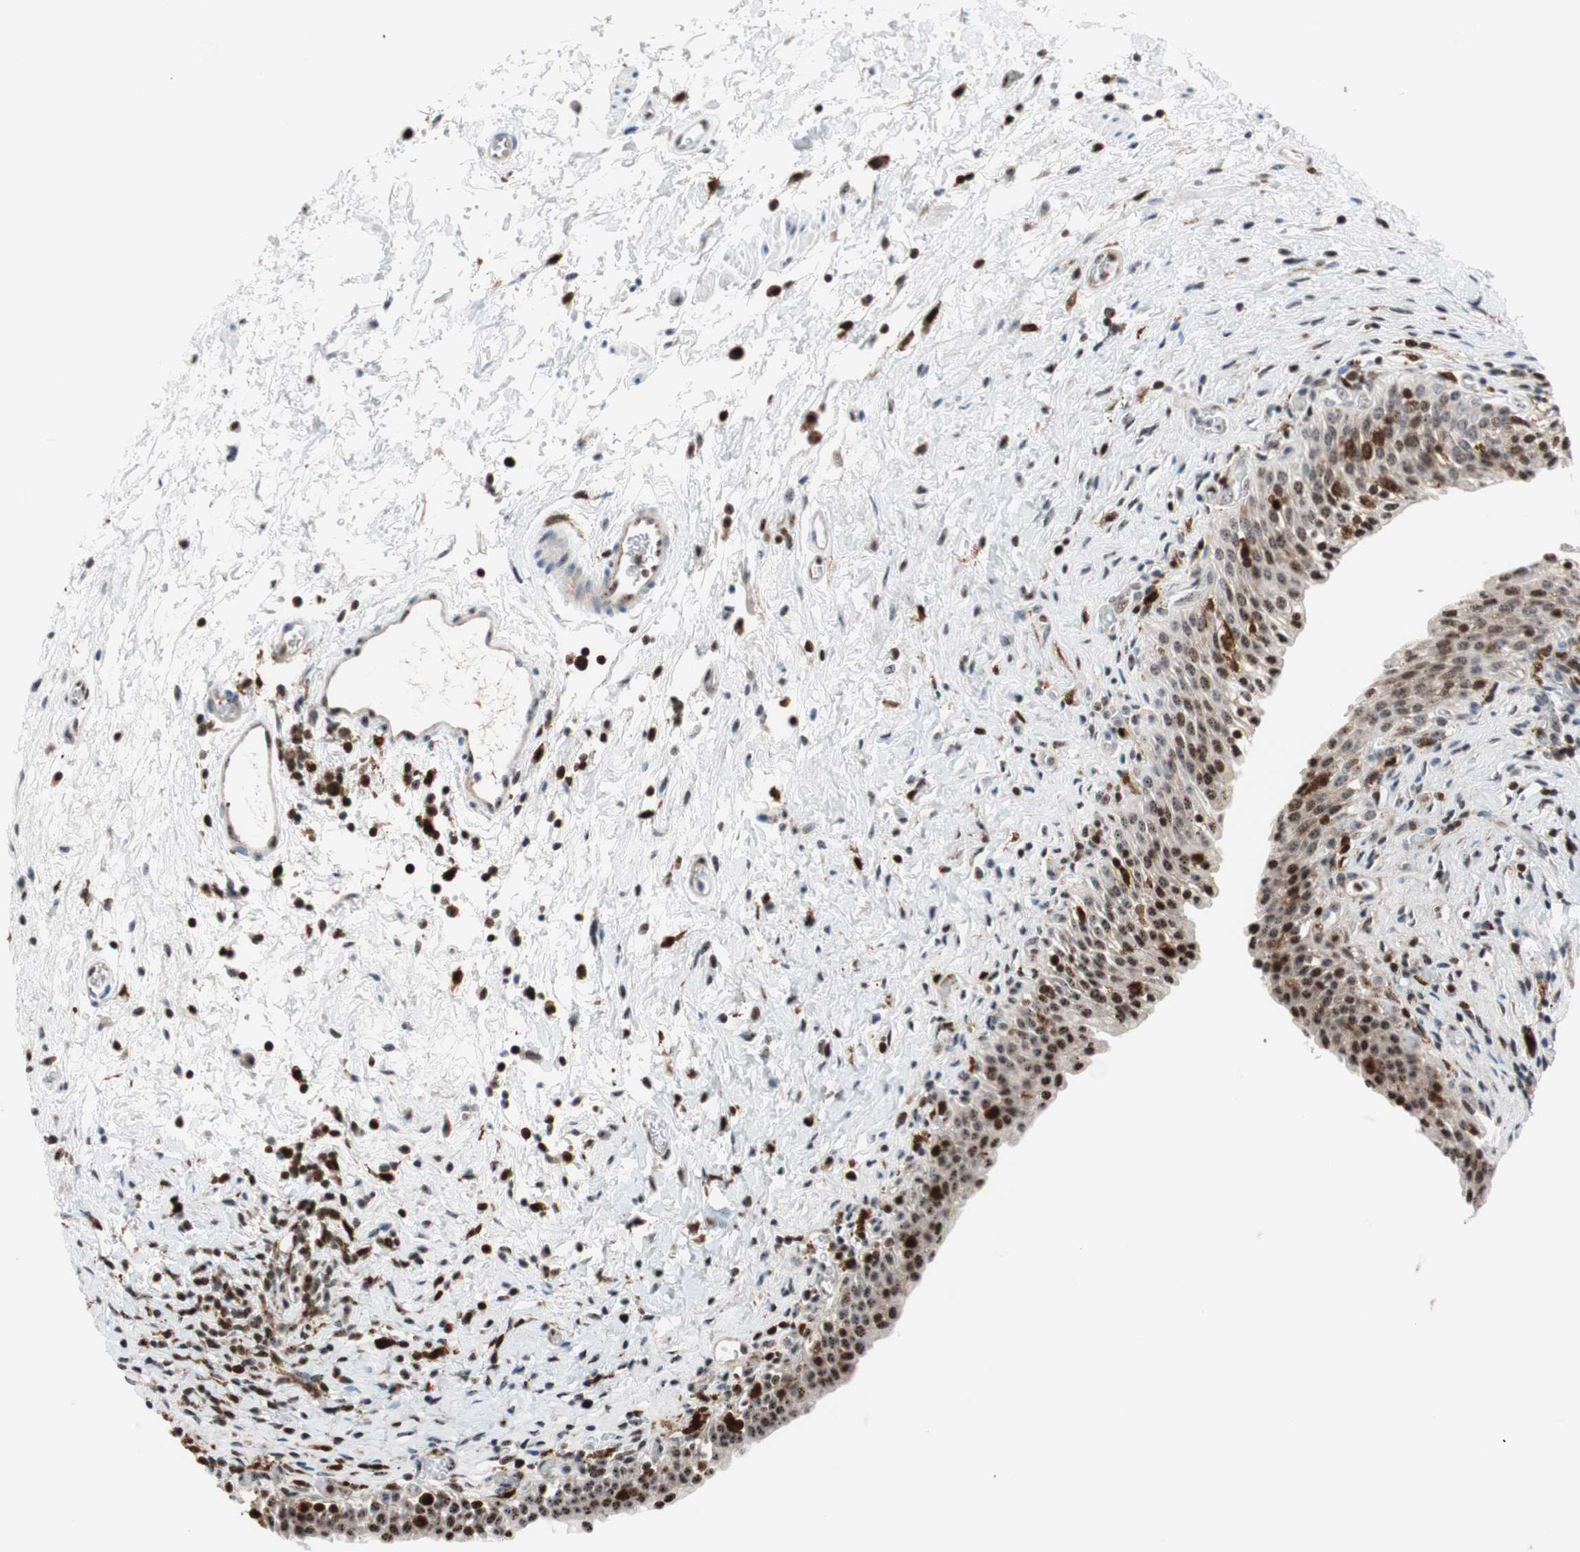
{"staining": {"intensity": "strong", "quantity": "25%-75%", "location": "nuclear"}, "tissue": "urinary bladder", "cell_type": "Urothelial cells", "image_type": "normal", "snomed": [{"axis": "morphology", "description": "Normal tissue, NOS"}, {"axis": "topography", "description": "Urinary bladder"}], "caption": "Benign urinary bladder was stained to show a protein in brown. There is high levels of strong nuclear positivity in about 25%-75% of urothelial cells. The staining is performed using DAB brown chromogen to label protein expression. The nuclei are counter-stained blue using hematoxylin.", "gene": "RGS10", "patient": {"sex": "male", "age": 51}}